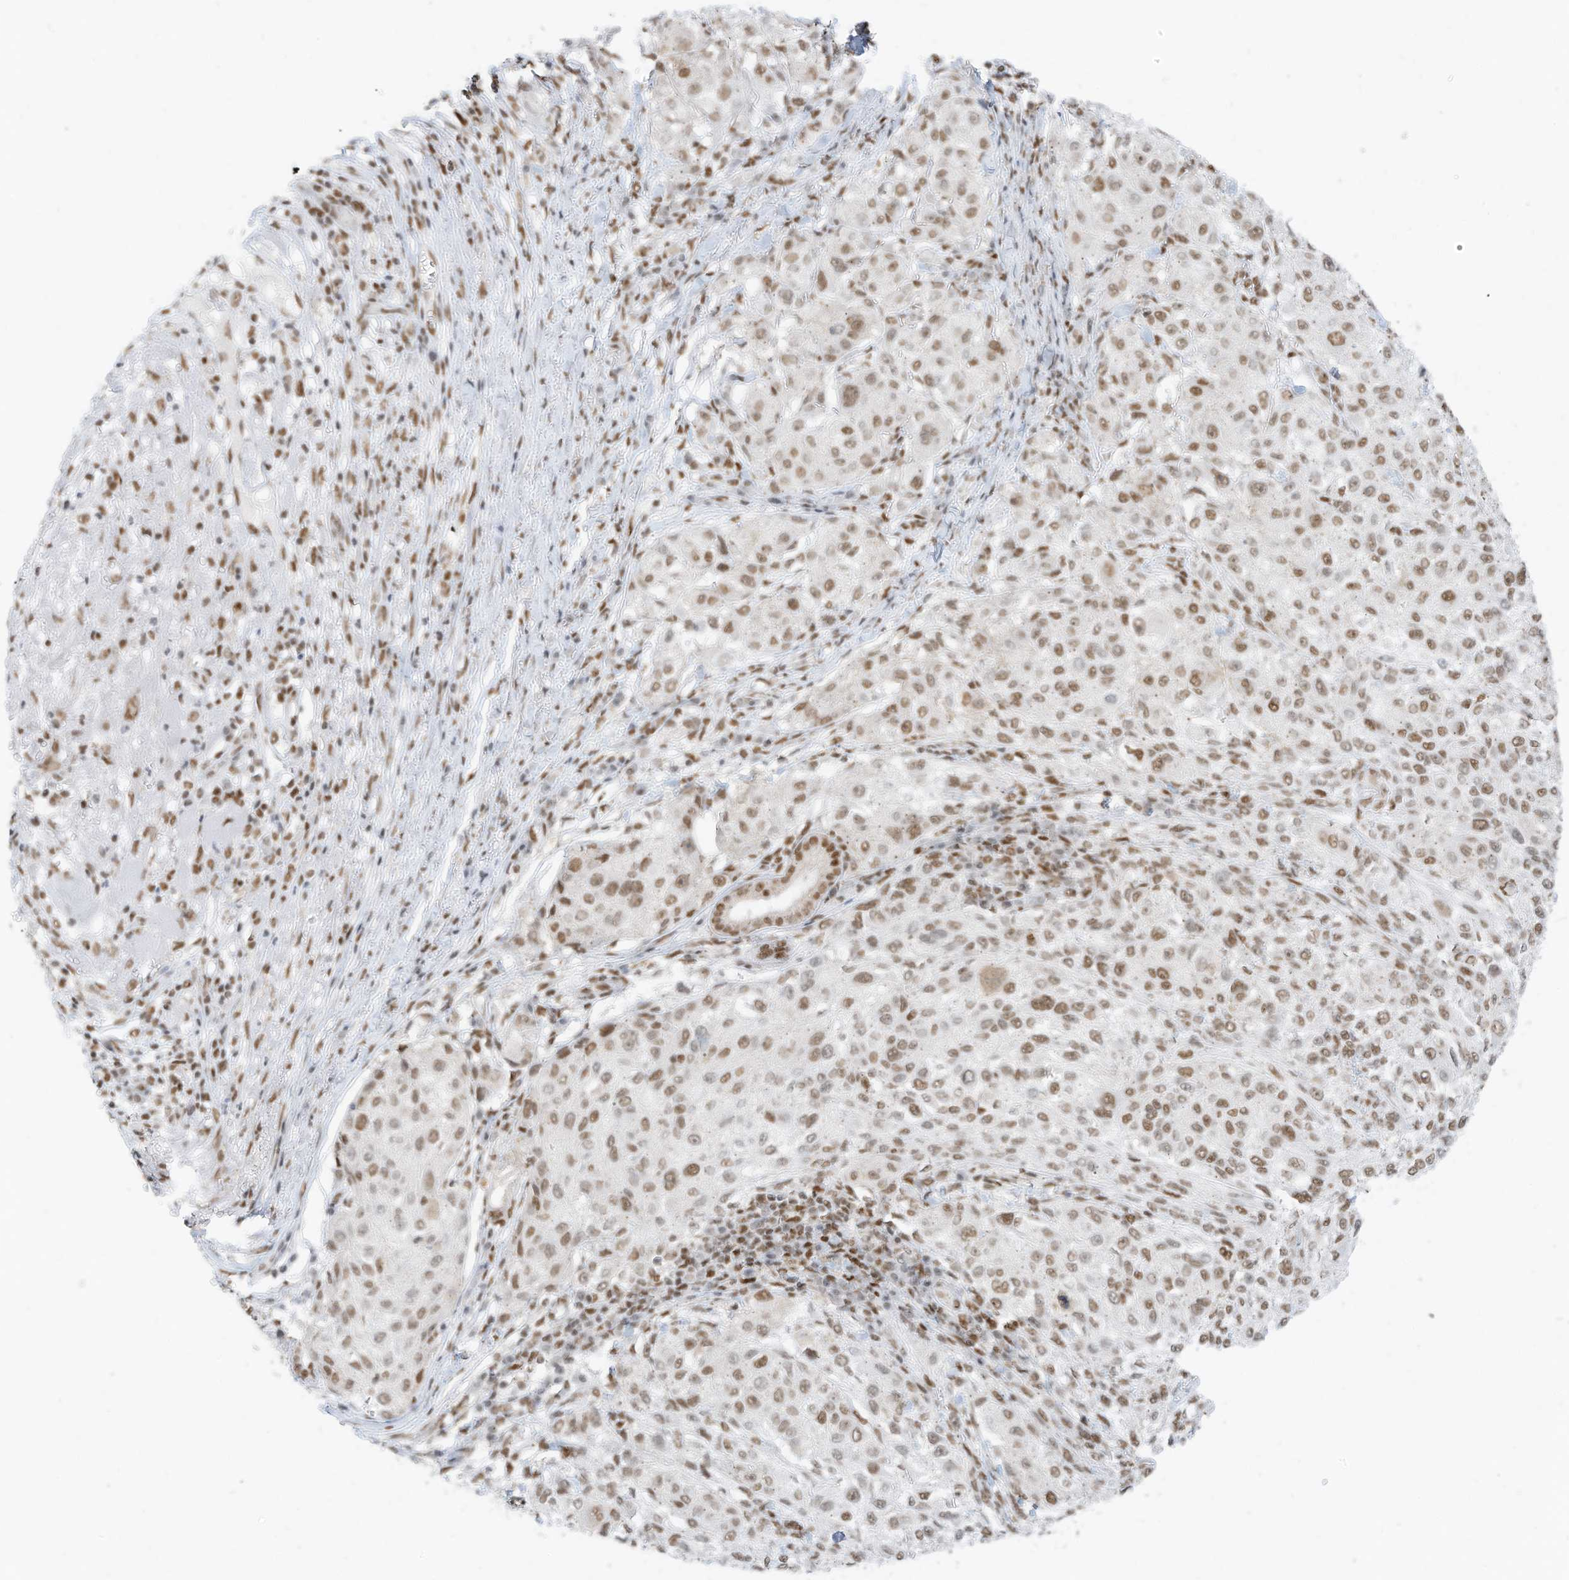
{"staining": {"intensity": "moderate", "quantity": ">75%", "location": "nuclear"}, "tissue": "melanoma", "cell_type": "Tumor cells", "image_type": "cancer", "snomed": [{"axis": "morphology", "description": "Necrosis, NOS"}, {"axis": "morphology", "description": "Malignant melanoma, NOS"}, {"axis": "topography", "description": "Skin"}], "caption": "A histopathology image showing moderate nuclear expression in approximately >75% of tumor cells in melanoma, as visualized by brown immunohistochemical staining.", "gene": "SMARCA2", "patient": {"sex": "female", "age": 87}}